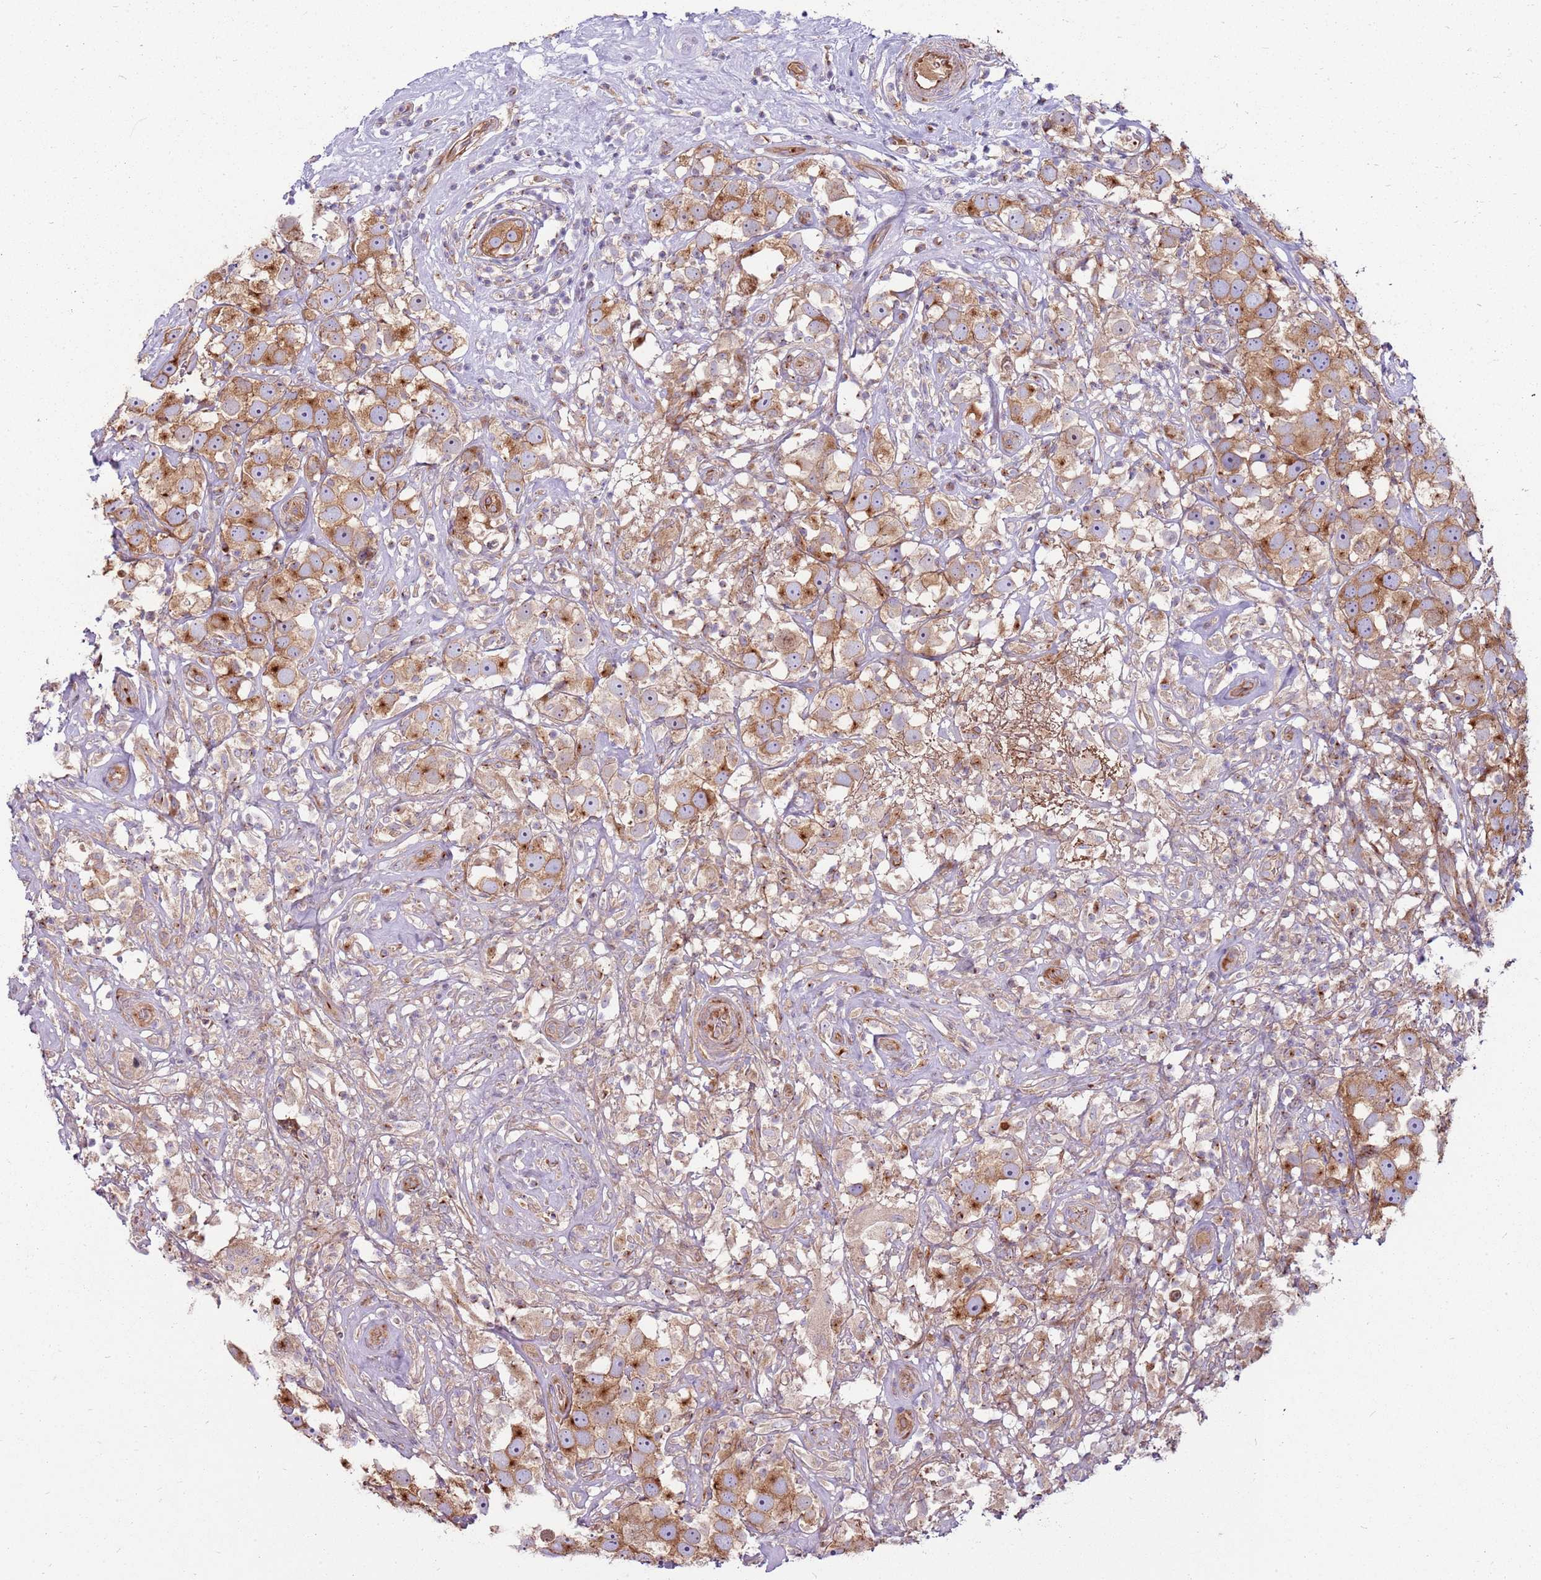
{"staining": {"intensity": "moderate", "quantity": ">75%", "location": "cytoplasmic/membranous"}, "tissue": "testis cancer", "cell_type": "Tumor cells", "image_type": "cancer", "snomed": [{"axis": "morphology", "description": "Seminoma, NOS"}, {"axis": "topography", "description": "Testis"}], "caption": "Protein staining by immunohistochemistry (IHC) exhibits moderate cytoplasmic/membranous positivity in about >75% of tumor cells in testis cancer (seminoma). Immunohistochemistry (ihc) stains the protein in brown and the nuclei are stained blue.", "gene": "EMC1", "patient": {"sex": "male", "age": 49}}